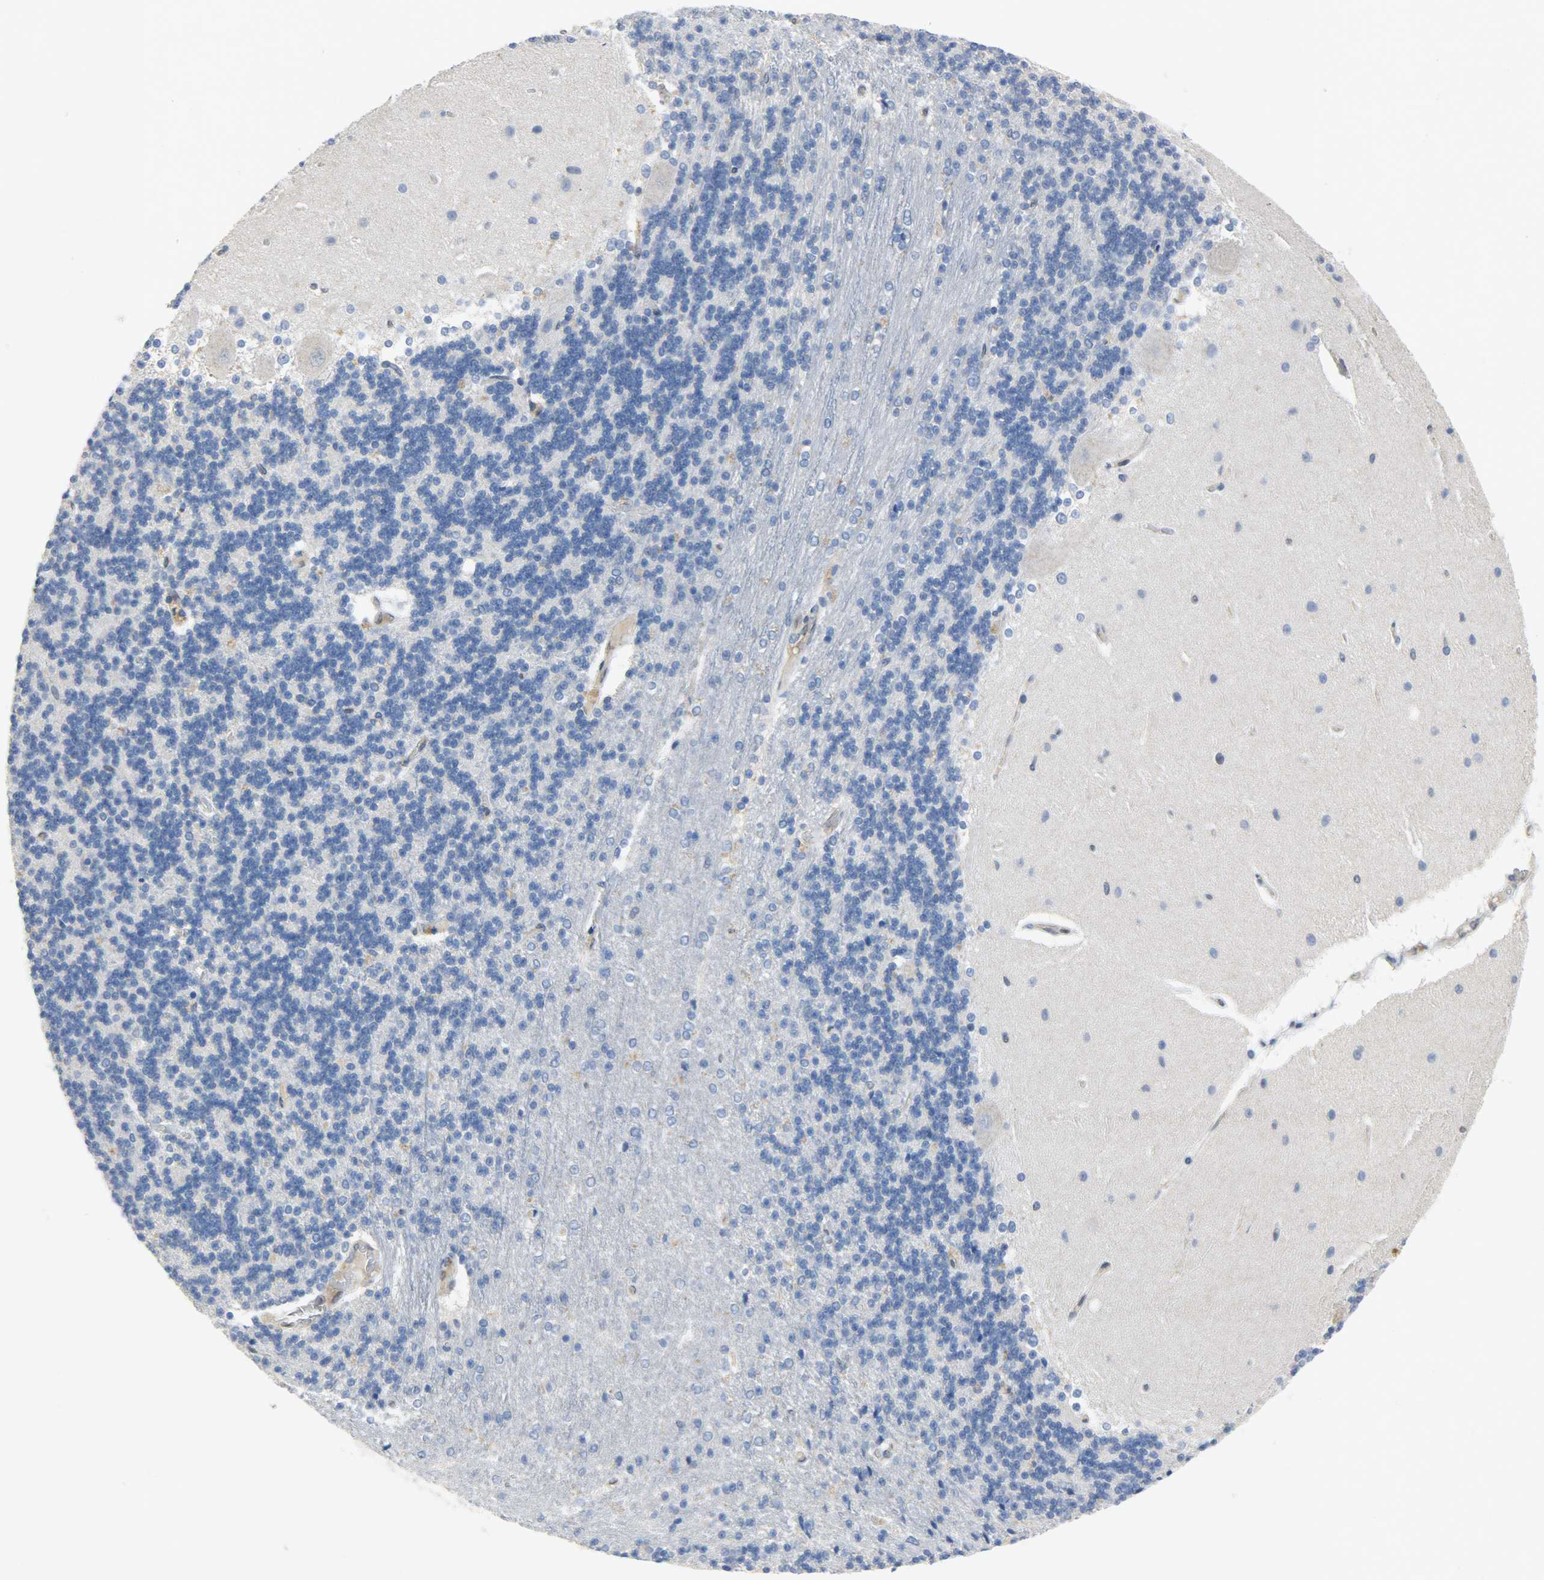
{"staining": {"intensity": "negative", "quantity": "none", "location": "none"}, "tissue": "cerebellum", "cell_type": "Cells in granular layer", "image_type": "normal", "snomed": [{"axis": "morphology", "description": "Normal tissue, NOS"}, {"axis": "topography", "description": "Cerebellum"}], "caption": "Immunohistochemistry (IHC) micrograph of normal cerebellum: human cerebellum stained with DAB (3,3'-diaminobenzidine) shows no significant protein expression in cells in granular layer.", "gene": "FKBP1A", "patient": {"sex": "female", "age": 54}}